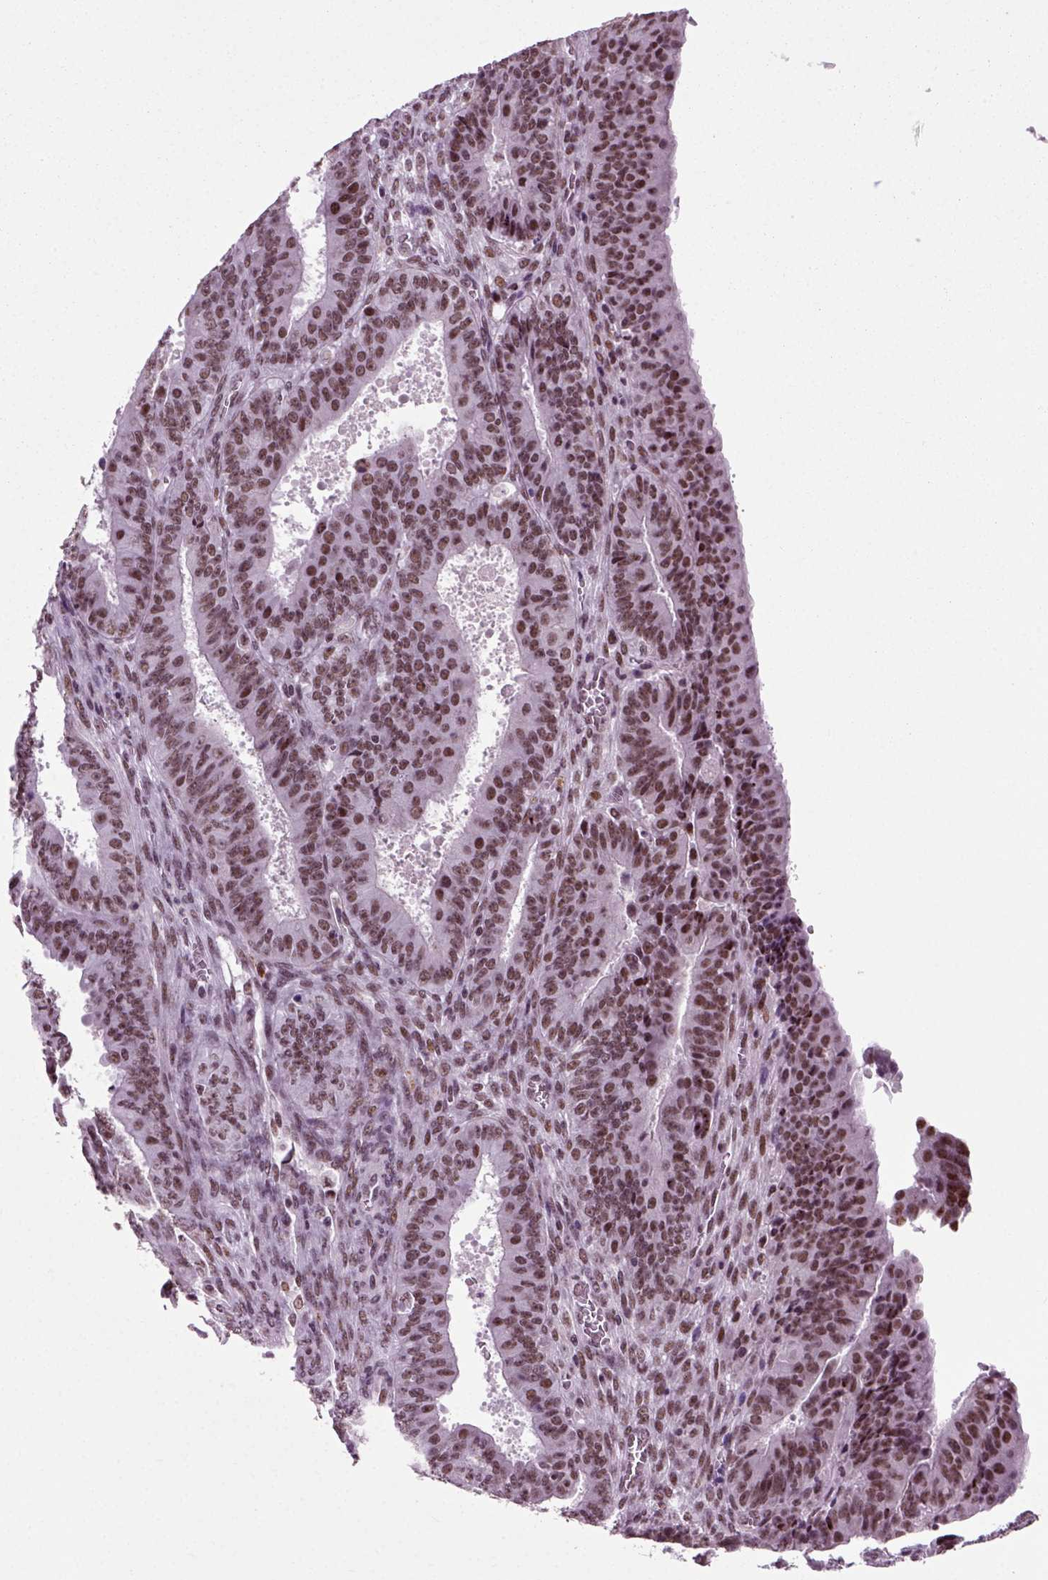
{"staining": {"intensity": "moderate", "quantity": ">75%", "location": "nuclear"}, "tissue": "ovarian cancer", "cell_type": "Tumor cells", "image_type": "cancer", "snomed": [{"axis": "morphology", "description": "Carcinoma, endometroid"}, {"axis": "topography", "description": "Ovary"}], "caption": "A medium amount of moderate nuclear staining is seen in approximately >75% of tumor cells in ovarian endometroid carcinoma tissue. (DAB (3,3'-diaminobenzidine) IHC, brown staining for protein, blue staining for nuclei).", "gene": "RCOR3", "patient": {"sex": "female", "age": 42}}